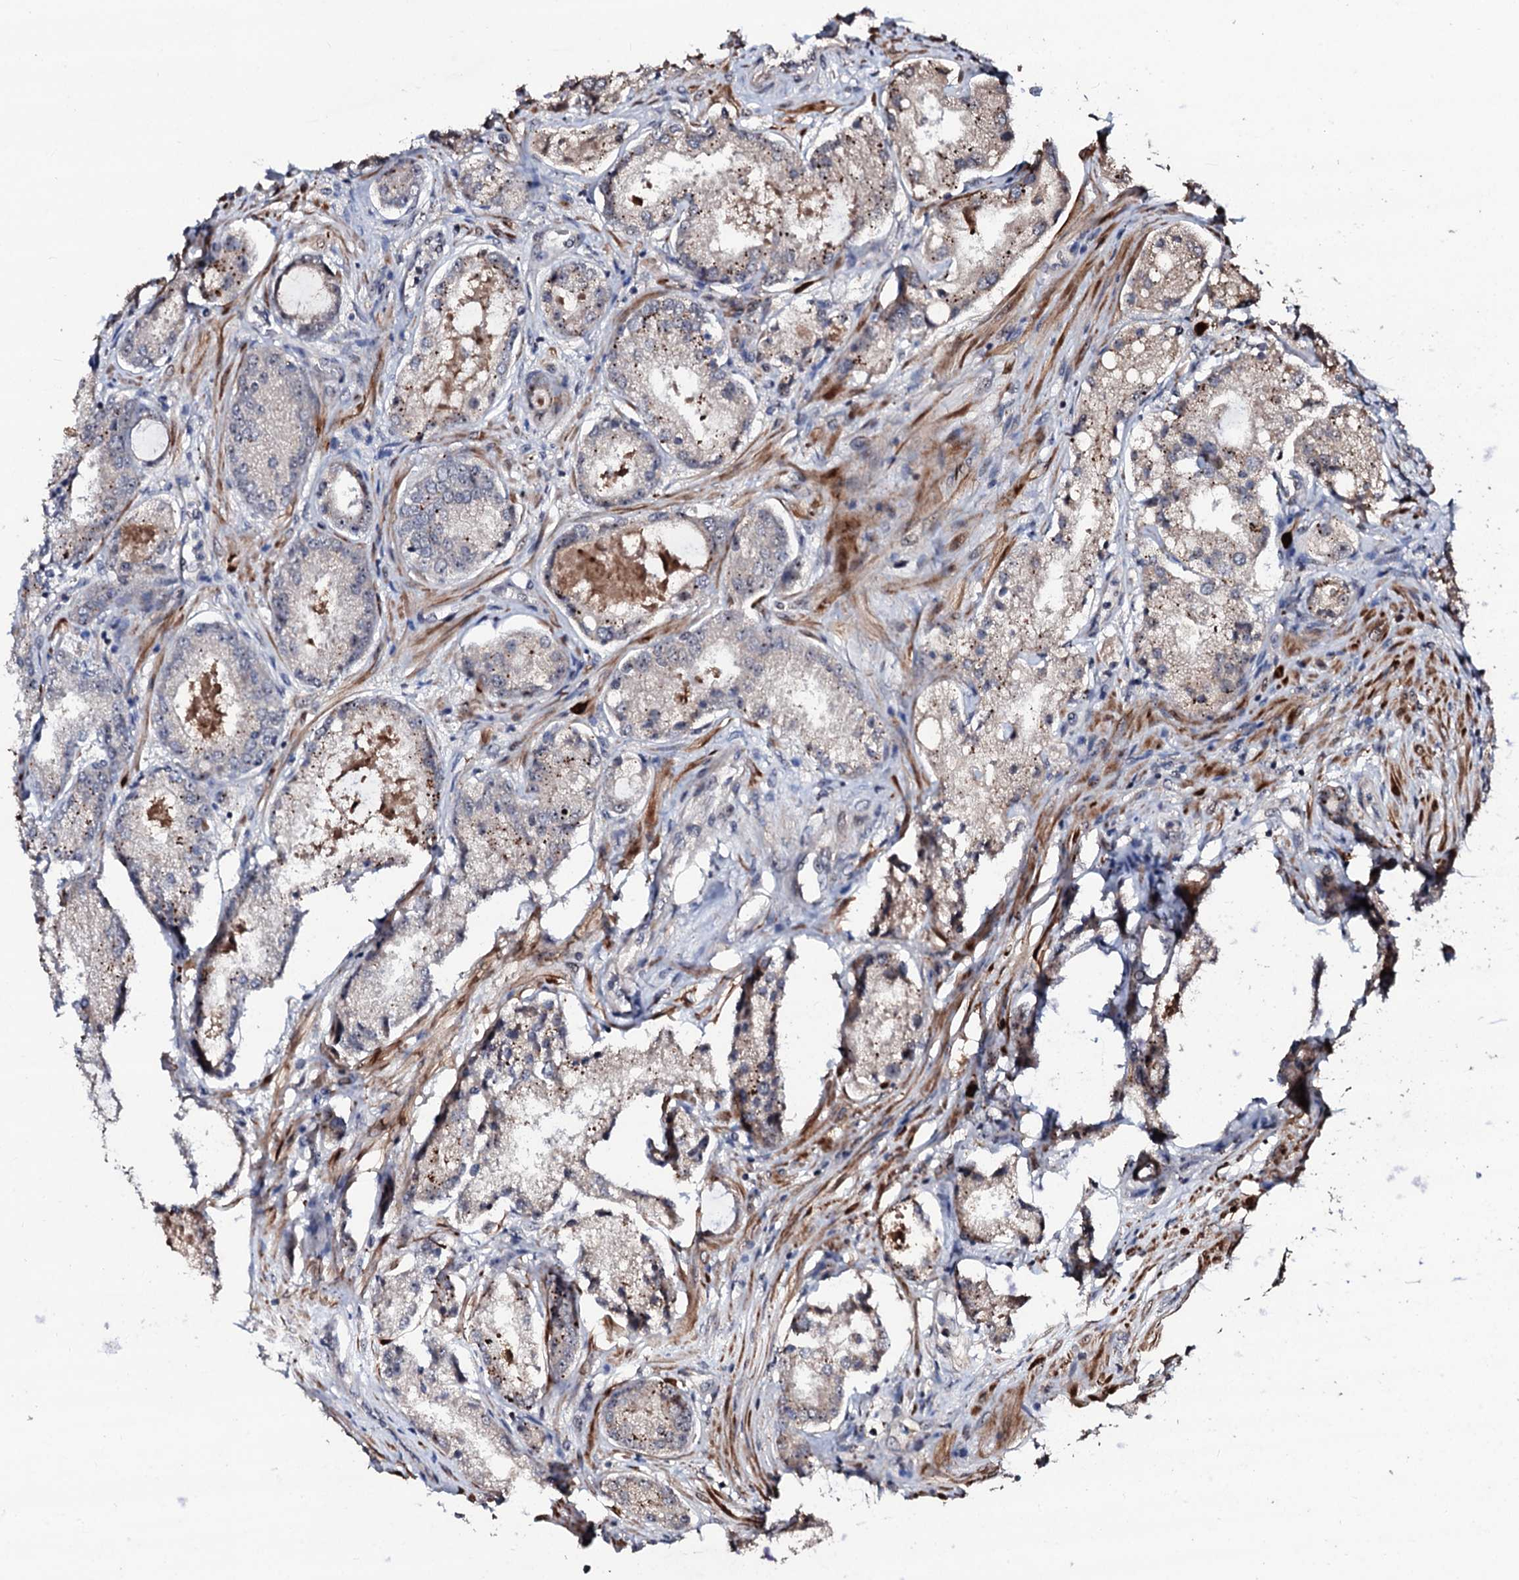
{"staining": {"intensity": "weak", "quantity": "<25%", "location": "cytoplasmic/membranous"}, "tissue": "prostate cancer", "cell_type": "Tumor cells", "image_type": "cancer", "snomed": [{"axis": "morphology", "description": "Adenocarcinoma, Low grade"}, {"axis": "topography", "description": "Prostate"}], "caption": "High magnification brightfield microscopy of prostate cancer (adenocarcinoma (low-grade)) stained with DAB (3,3'-diaminobenzidine) (brown) and counterstained with hematoxylin (blue): tumor cells show no significant expression.", "gene": "SUPT7L", "patient": {"sex": "male", "age": 68}}